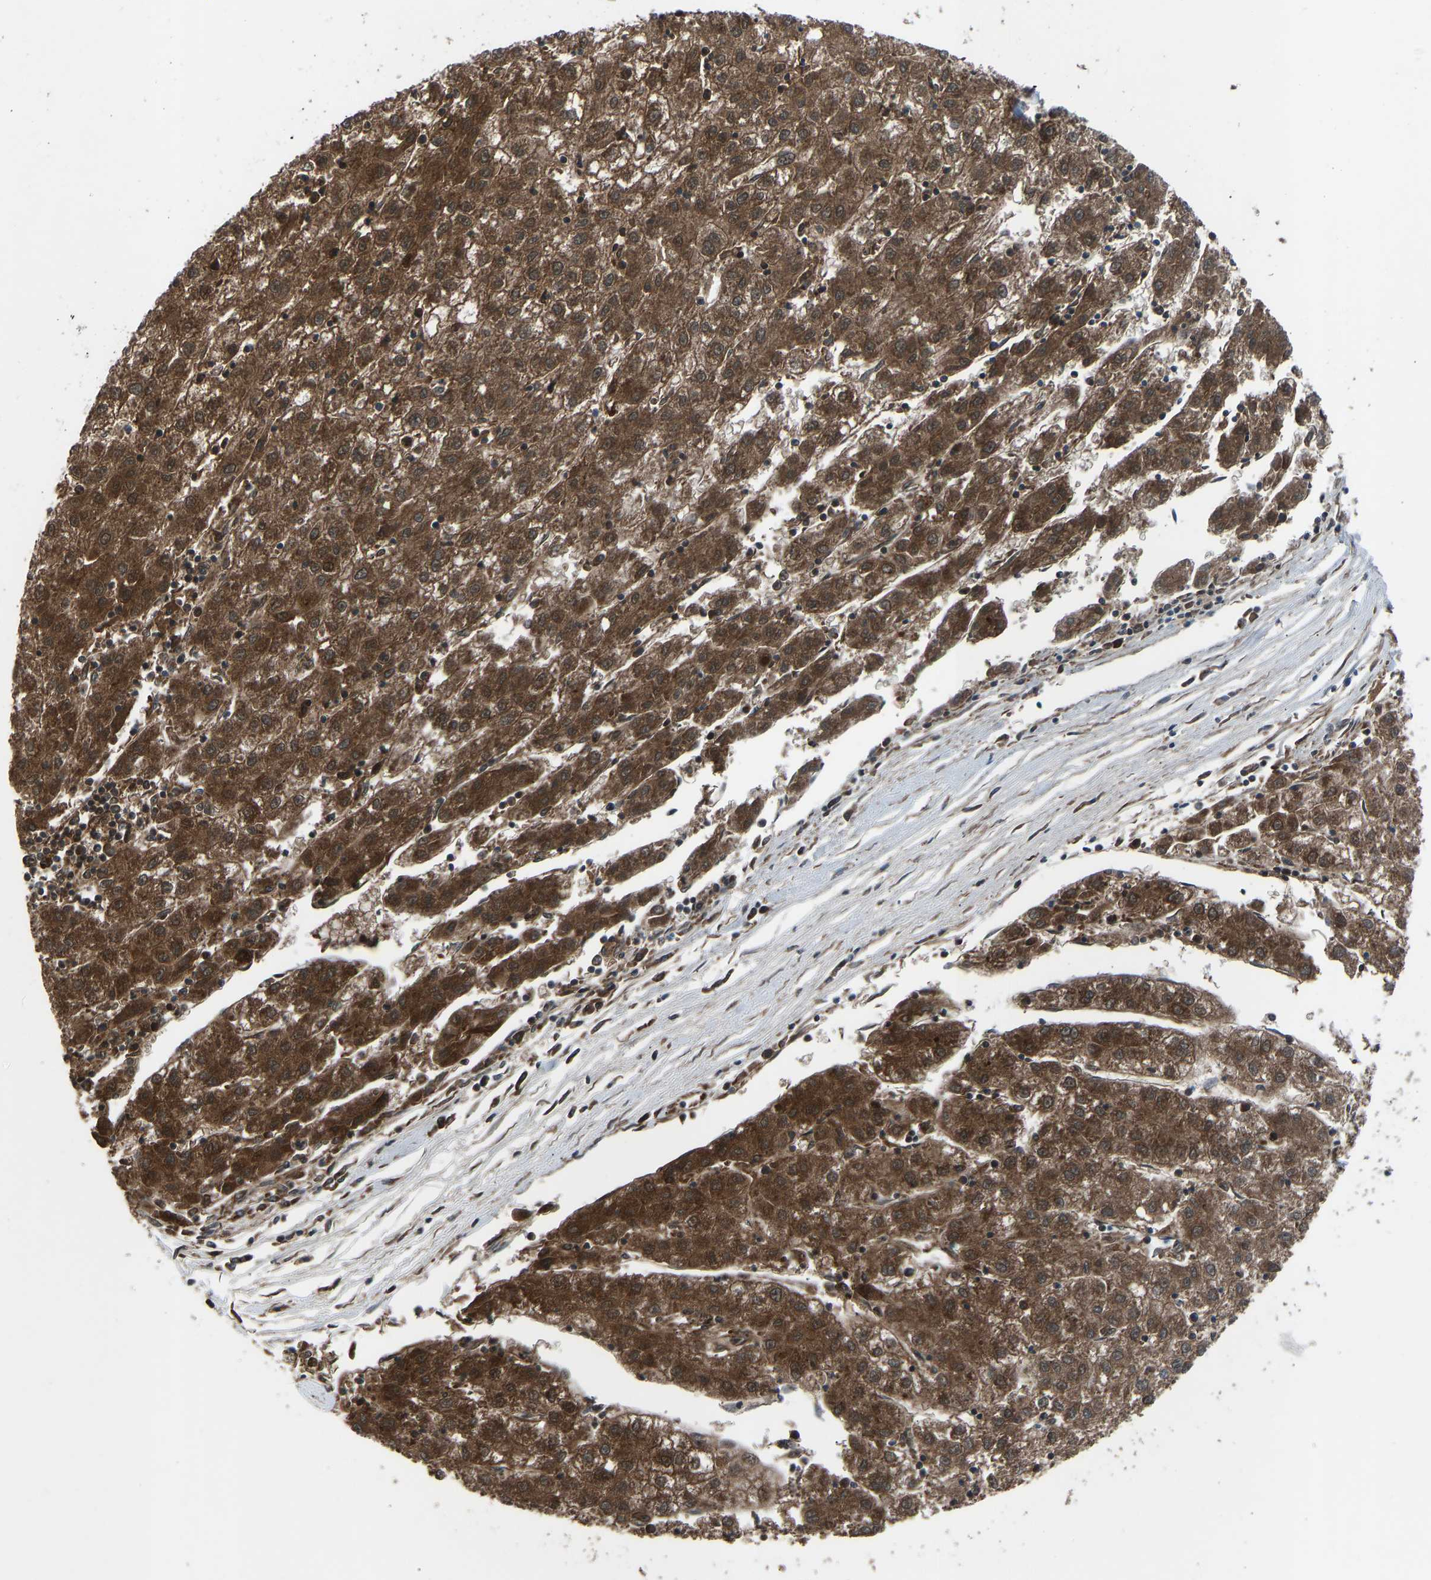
{"staining": {"intensity": "strong", "quantity": ">75%", "location": "cytoplasmic/membranous"}, "tissue": "liver cancer", "cell_type": "Tumor cells", "image_type": "cancer", "snomed": [{"axis": "morphology", "description": "Carcinoma, Hepatocellular, NOS"}, {"axis": "topography", "description": "Liver"}], "caption": "Brown immunohistochemical staining in liver cancer (hepatocellular carcinoma) reveals strong cytoplasmic/membranous staining in about >75% of tumor cells.", "gene": "SLC43A1", "patient": {"sex": "male", "age": 72}}